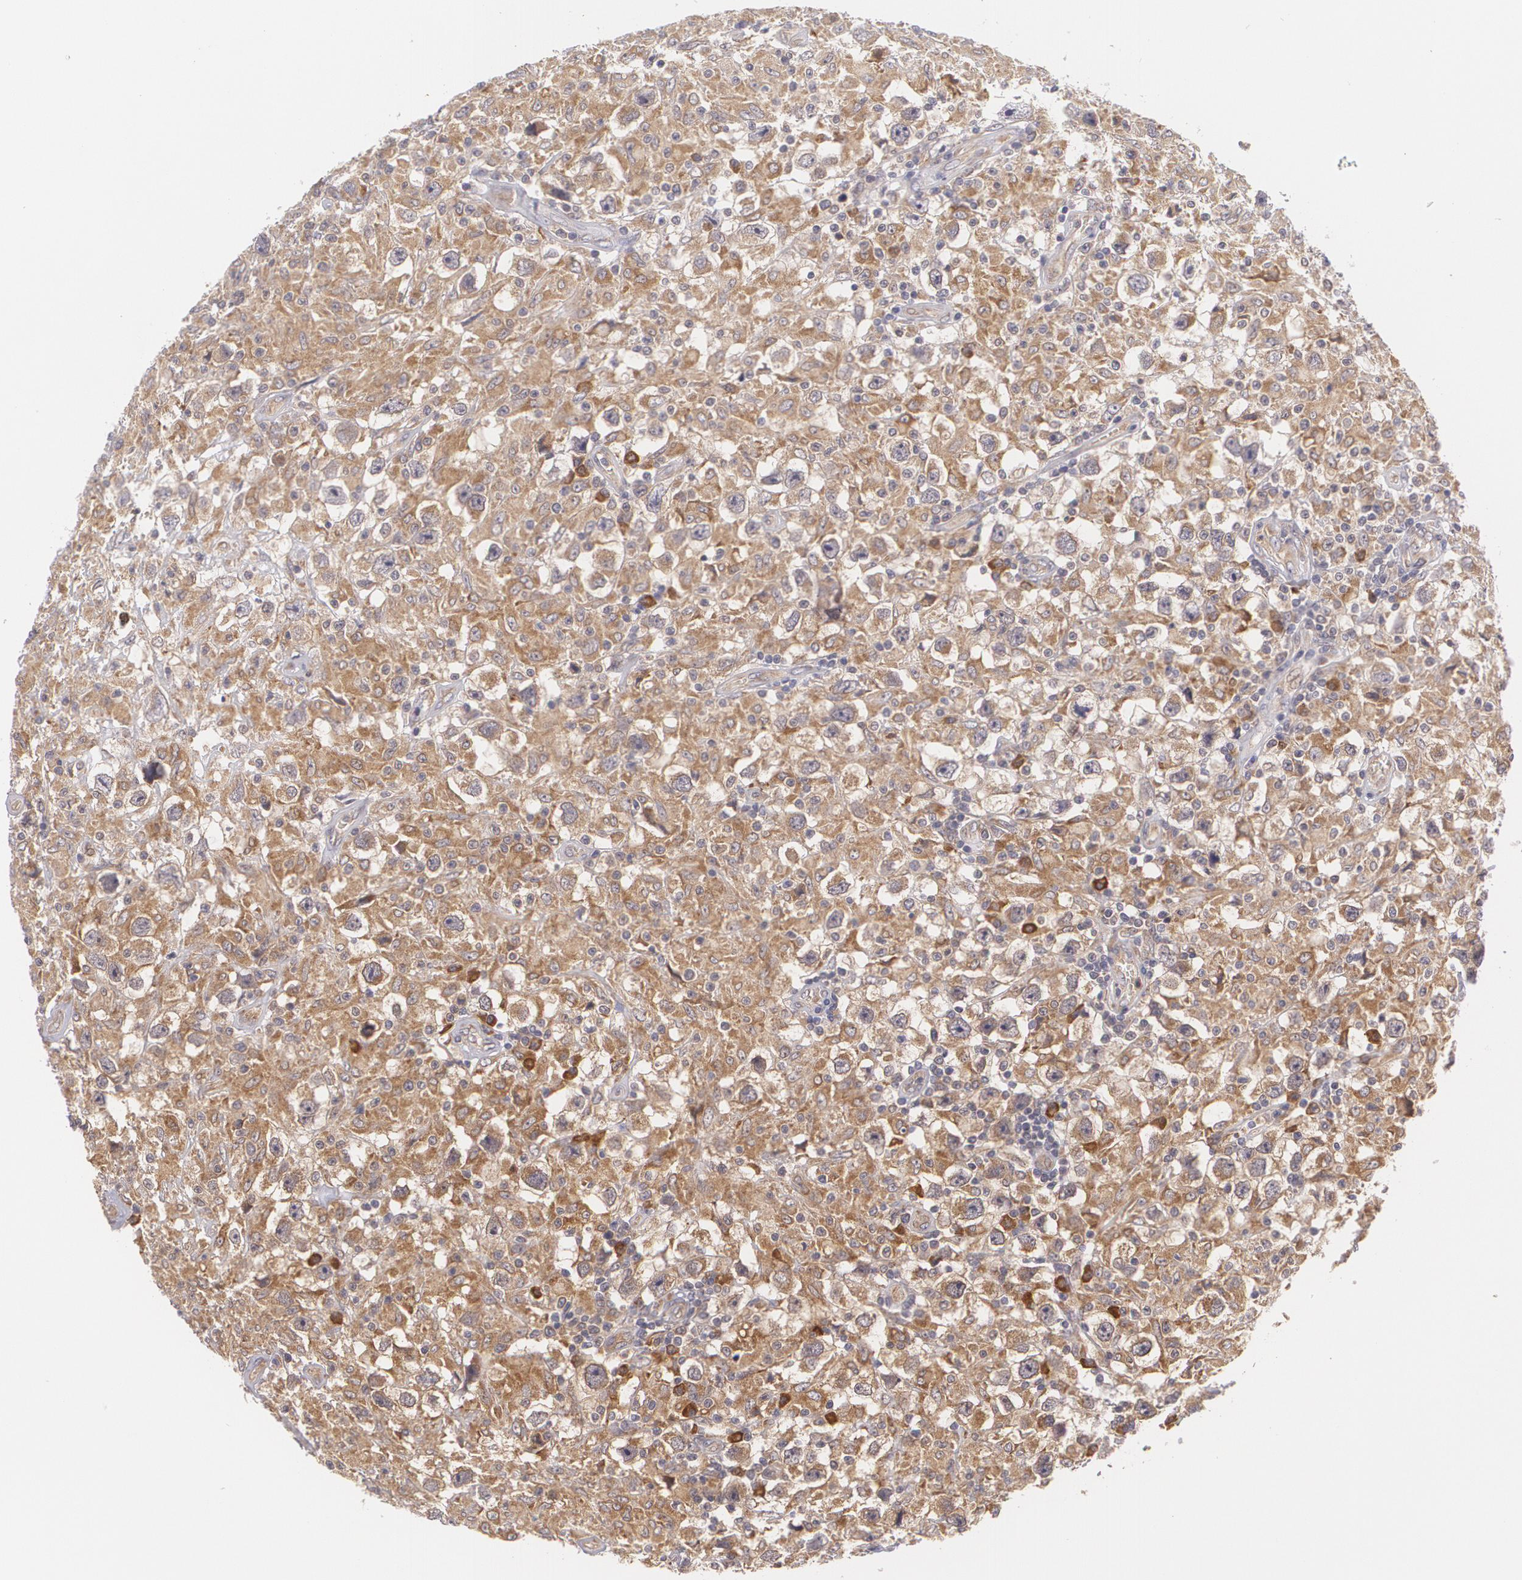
{"staining": {"intensity": "moderate", "quantity": ">75%", "location": "cytoplasmic/membranous"}, "tissue": "testis cancer", "cell_type": "Tumor cells", "image_type": "cancer", "snomed": [{"axis": "morphology", "description": "Seminoma, NOS"}, {"axis": "topography", "description": "Testis"}], "caption": "A histopathology image of human testis seminoma stained for a protein demonstrates moderate cytoplasmic/membranous brown staining in tumor cells.", "gene": "CCL17", "patient": {"sex": "male", "age": 34}}